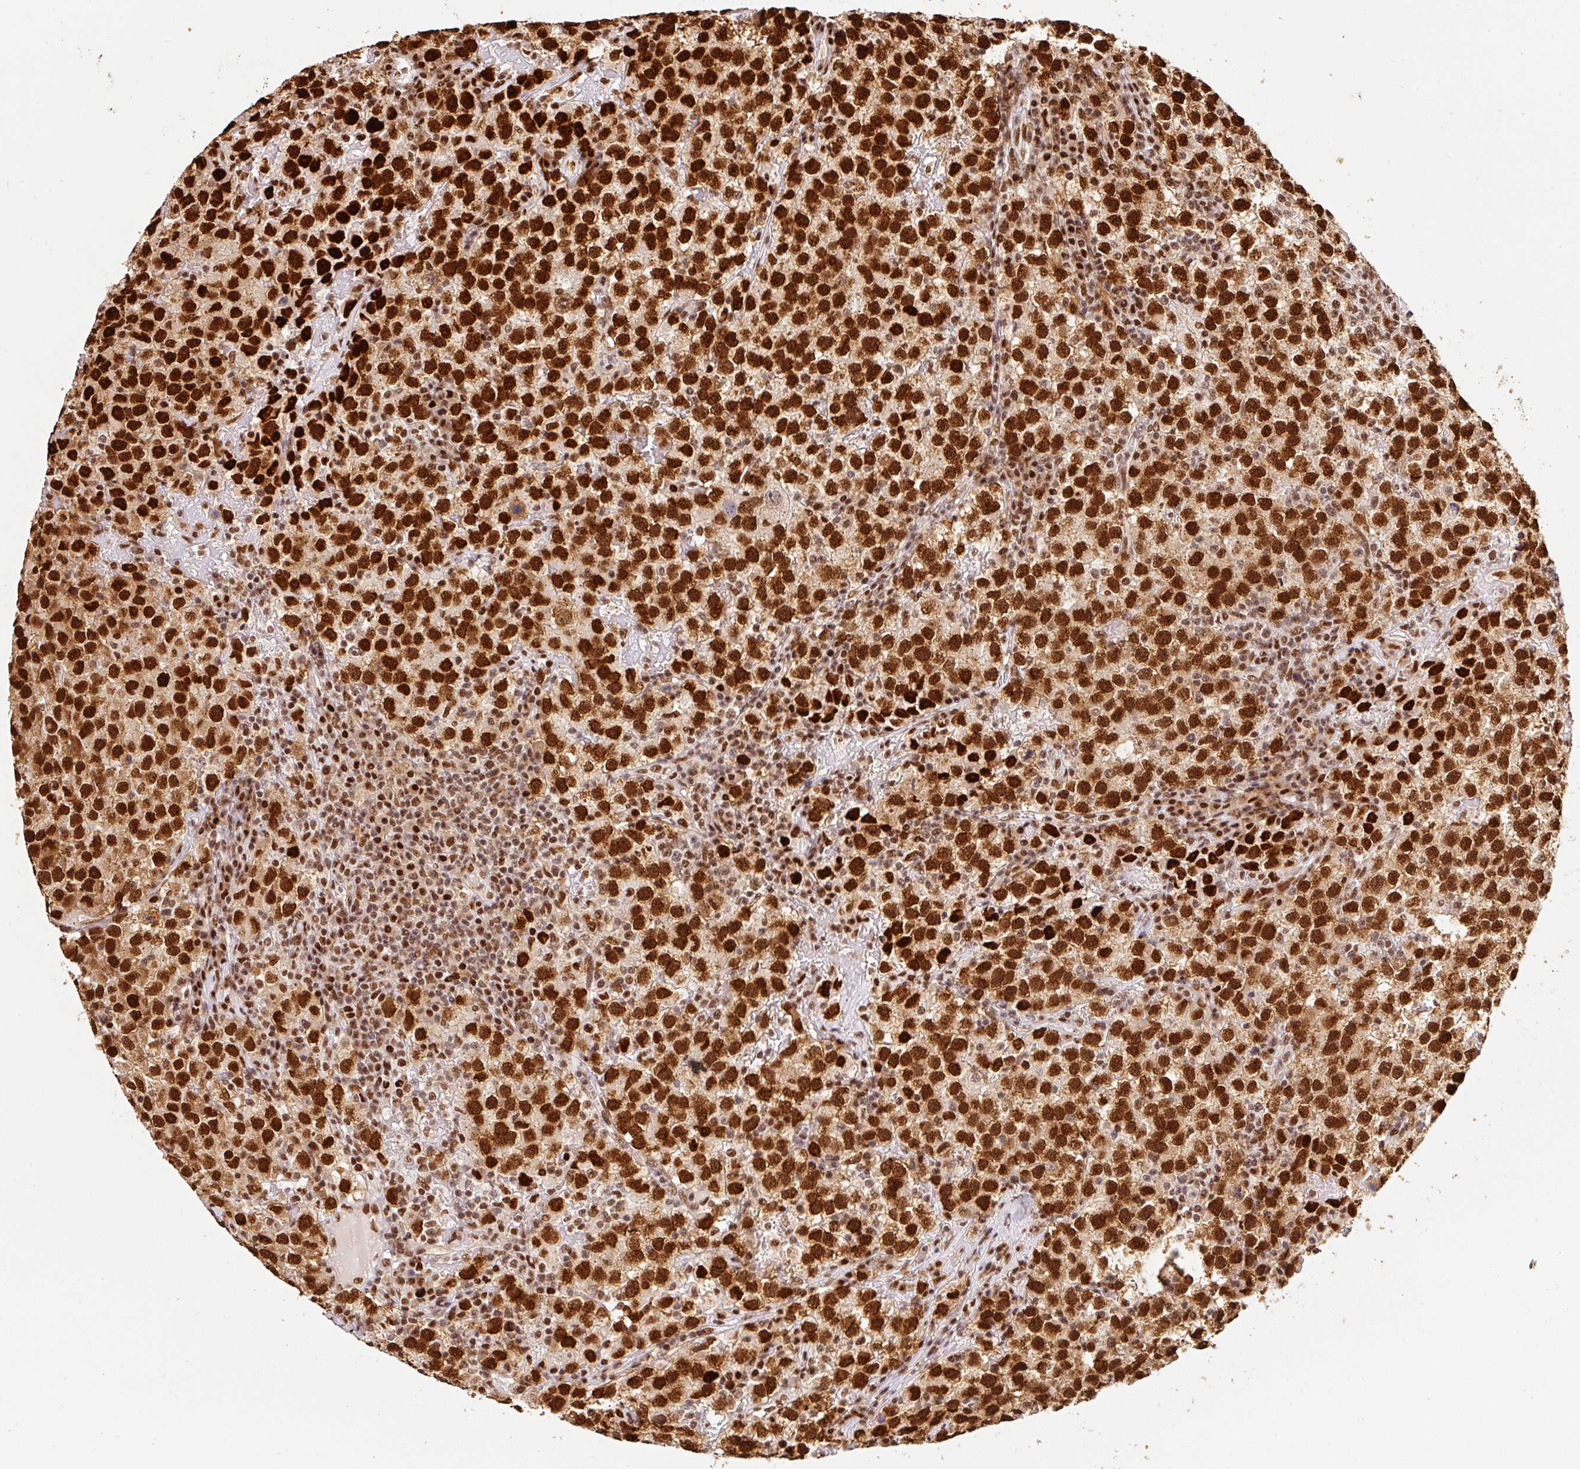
{"staining": {"intensity": "strong", "quantity": ">75%", "location": "nuclear"}, "tissue": "testis cancer", "cell_type": "Tumor cells", "image_type": "cancer", "snomed": [{"axis": "morphology", "description": "Seminoma, NOS"}, {"axis": "topography", "description": "Testis"}], "caption": "Protein staining of testis seminoma tissue displays strong nuclear staining in approximately >75% of tumor cells. (DAB (3,3'-diaminobenzidine) IHC, brown staining for protein, blue staining for nuclei).", "gene": "GPR139", "patient": {"sex": "male", "age": 22}}